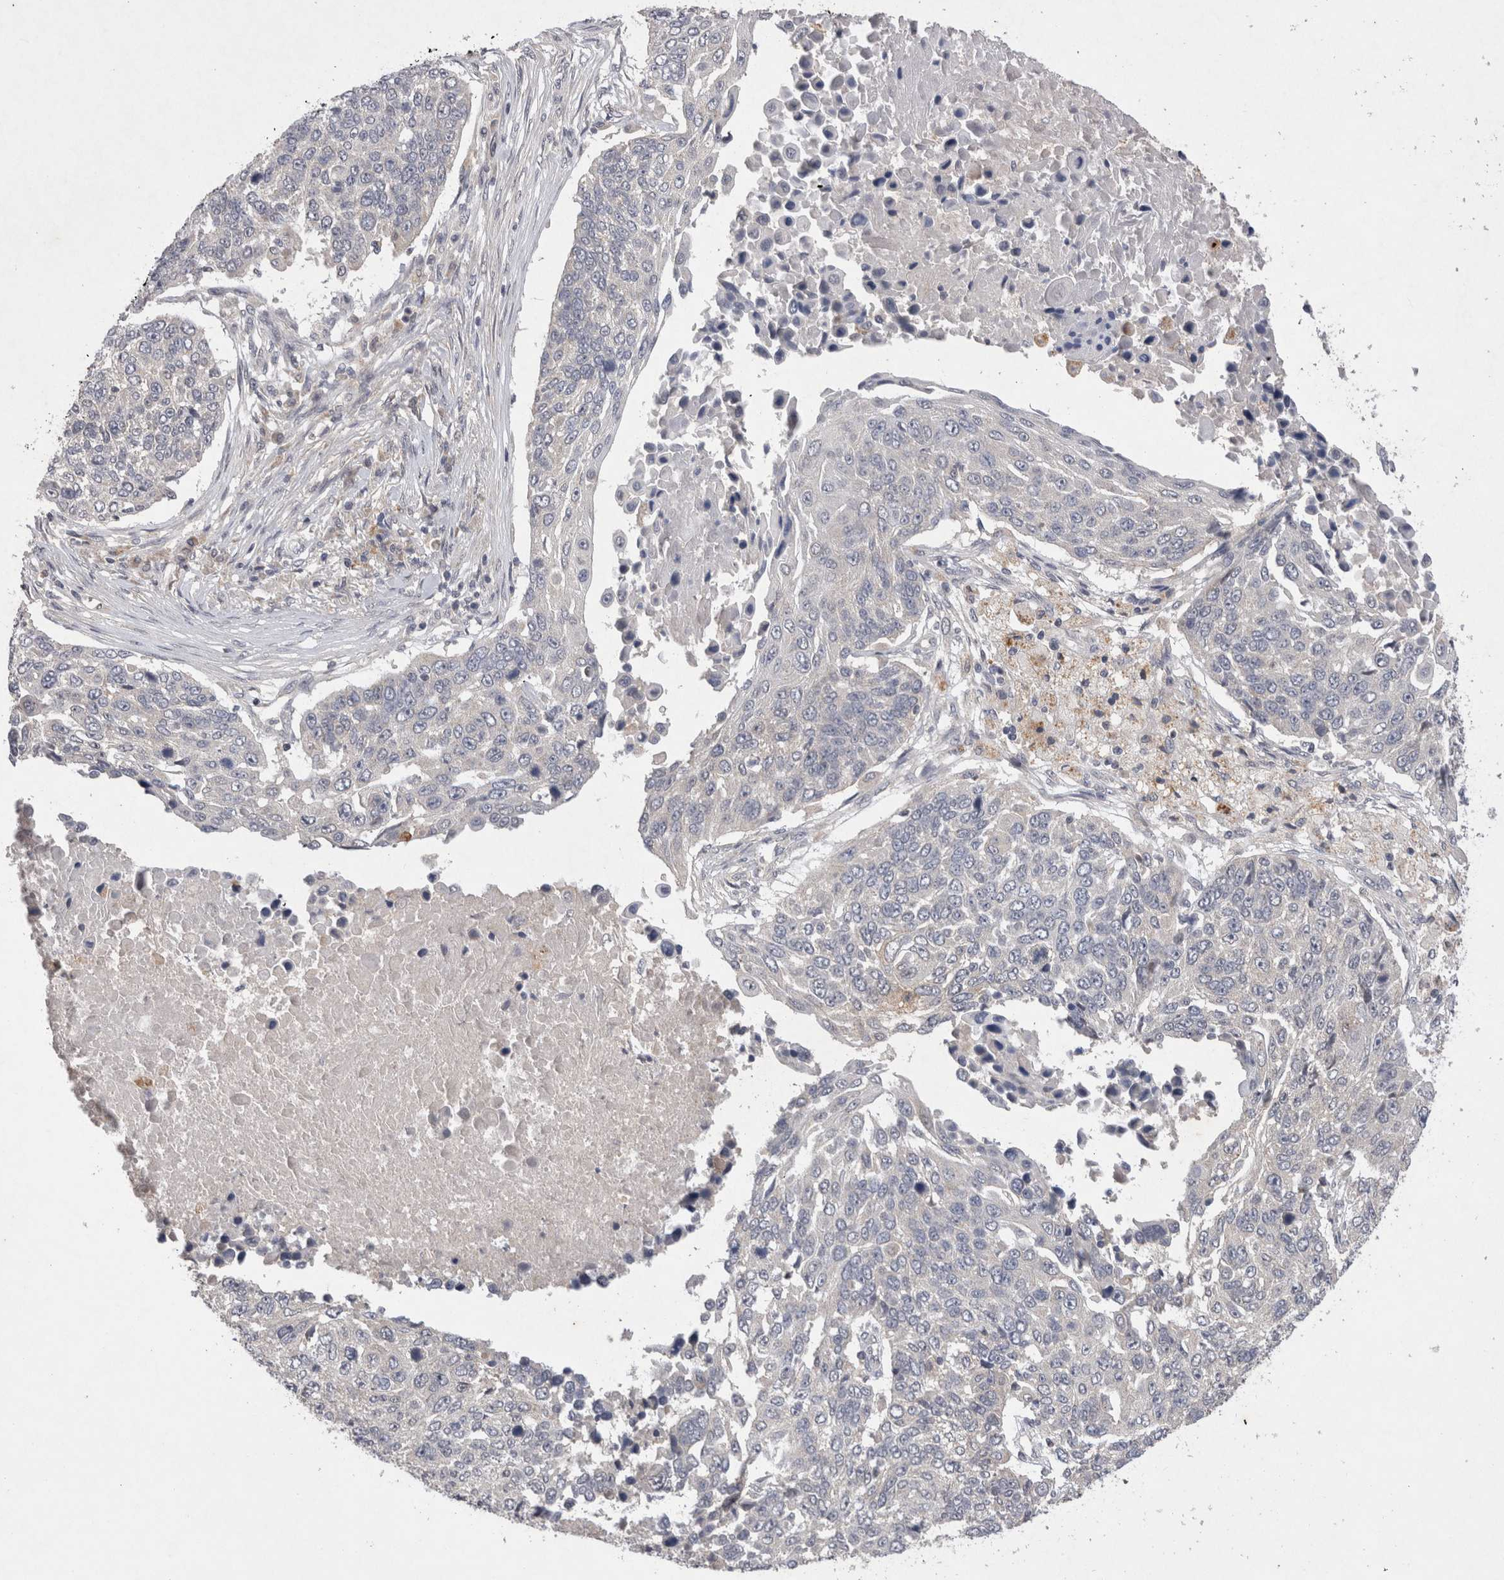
{"staining": {"intensity": "negative", "quantity": "none", "location": "none"}, "tissue": "lung cancer", "cell_type": "Tumor cells", "image_type": "cancer", "snomed": [{"axis": "morphology", "description": "Squamous cell carcinoma, NOS"}, {"axis": "topography", "description": "Lung"}], "caption": "IHC of lung squamous cell carcinoma displays no positivity in tumor cells.", "gene": "RASSF3", "patient": {"sex": "male", "age": 66}}